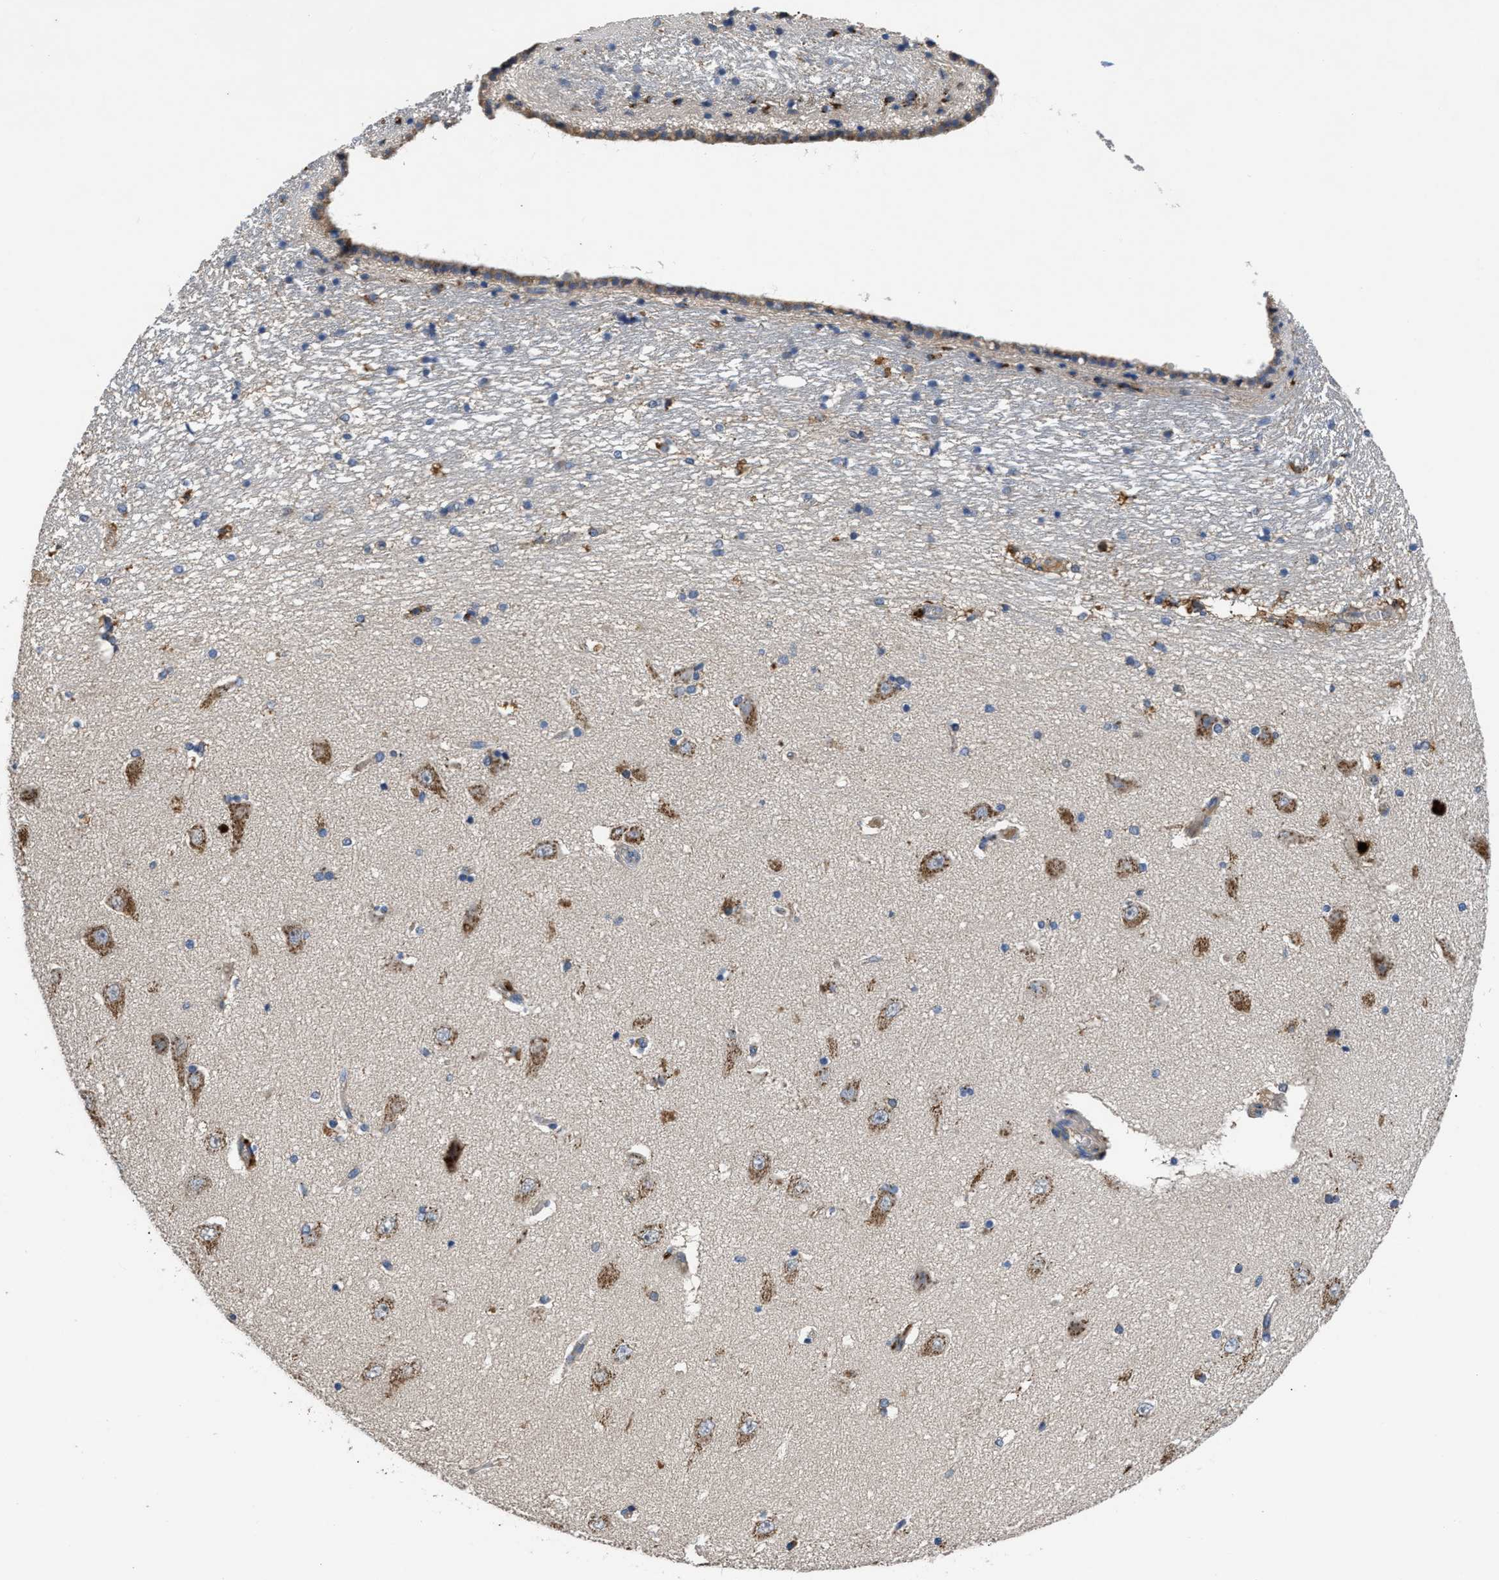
{"staining": {"intensity": "moderate", "quantity": "<25%", "location": "cytoplasmic/membranous"}, "tissue": "hippocampus", "cell_type": "Glial cells", "image_type": "normal", "snomed": [{"axis": "morphology", "description": "Normal tissue, NOS"}, {"axis": "topography", "description": "Hippocampus"}], "caption": "There is low levels of moderate cytoplasmic/membranous staining in glial cells of unremarkable hippocampus, as demonstrated by immunohistochemical staining (brown color).", "gene": "SIK2", "patient": {"sex": "female", "age": 54}}